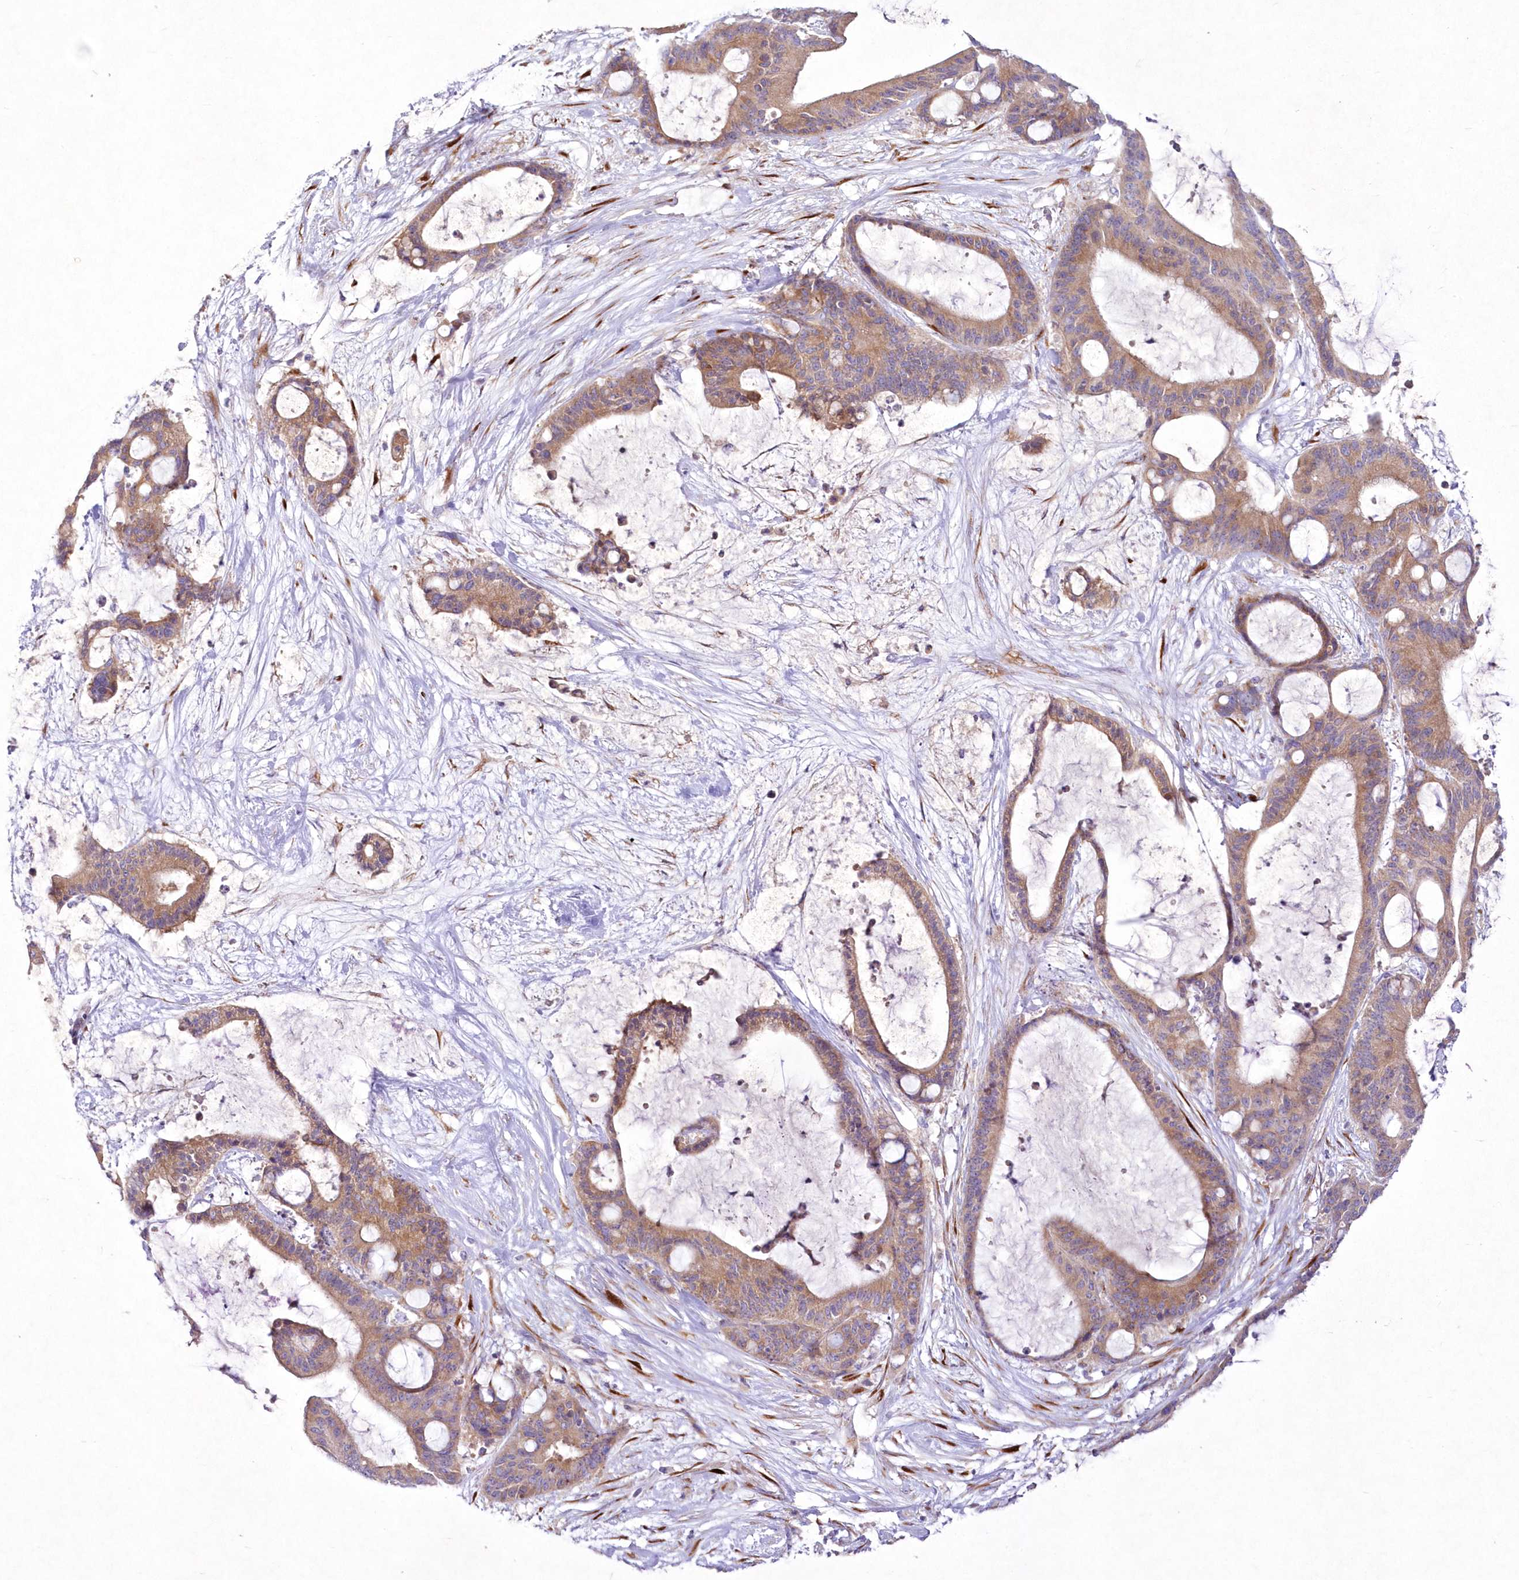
{"staining": {"intensity": "moderate", "quantity": ">75%", "location": "cytoplasmic/membranous"}, "tissue": "liver cancer", "cell_type": "Tumor cells", "image_type": "cancer", "snomed": [{"axis": "morphology", "description": "Cholangiocarcinoma"}, {"axis": "topography", "description": "Liver"}], "caption": "Immunohistochemical staining of human liver cholangiocarcinoma demonstrates medium levels of moderate cytoplasmic/membranous protein positivity in about >75% of tumor cells. Immunohistochemistry (ihc) stains the protein of interest in brown and the nuclei are stained blue.", "gene": "ARFGEF3", "patient": {"sex": "female", "age": 73}}